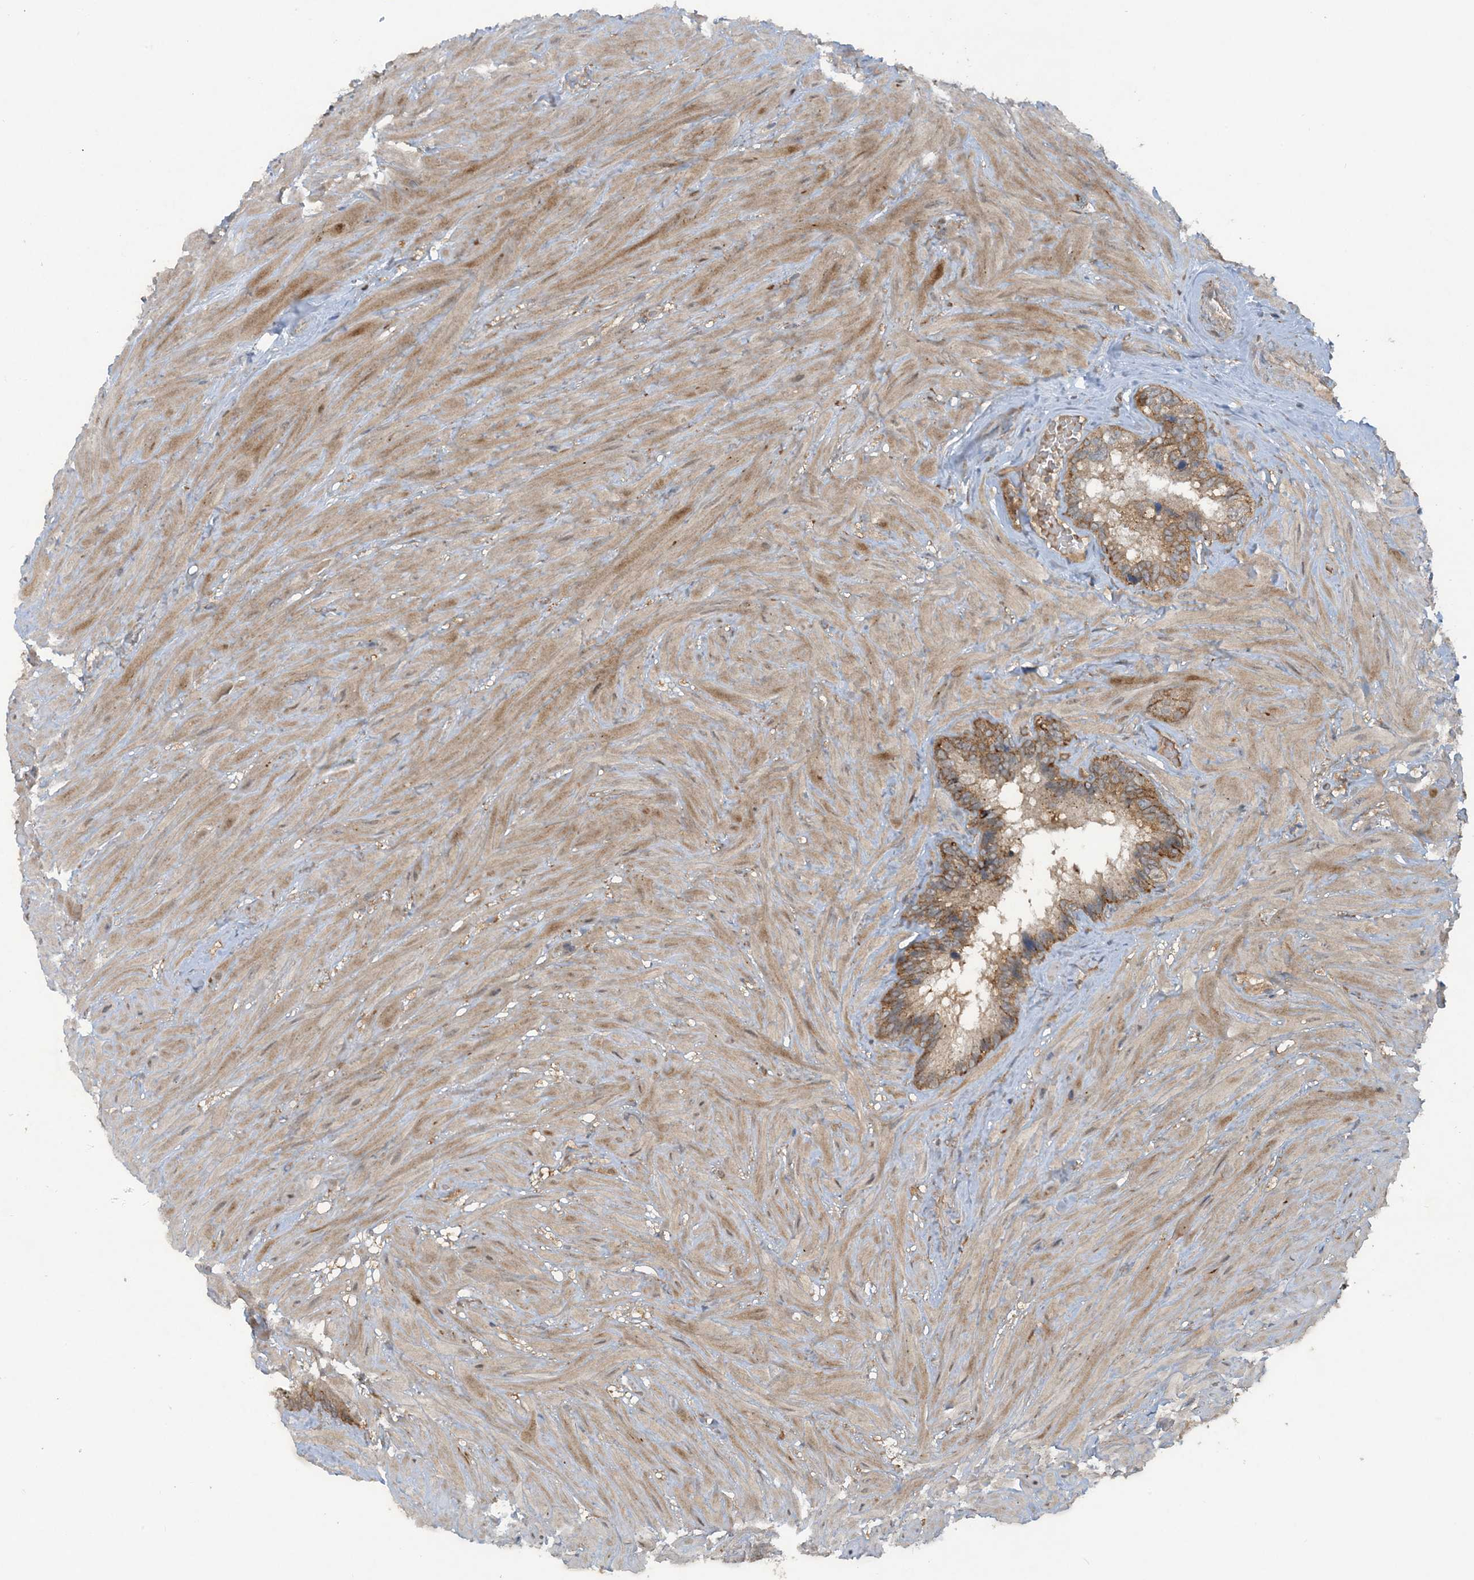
{"staining": {"intensity": "moderate", "quantity": ">75%", "location": "cytoplasmic/membranous"}, "tissue": "seminal vesicle", "cell_type": "Glandular cells", "image_type": "normal", "snomed": [{"axis": "morphology", "description": "Normal tissue, NOS"}, {"axis": "topography", "description": "Prostate"}, {"axis": "topography", "description": "Seminal veicle"}], "caption": "A medium amount of moderate cytoplasmic/membranous positivity is seen in about >75% of glandular cells in unremarkable seminal vesicle.", "gene": "STAM2", "patient": {"sex": "male", "age": 68}}